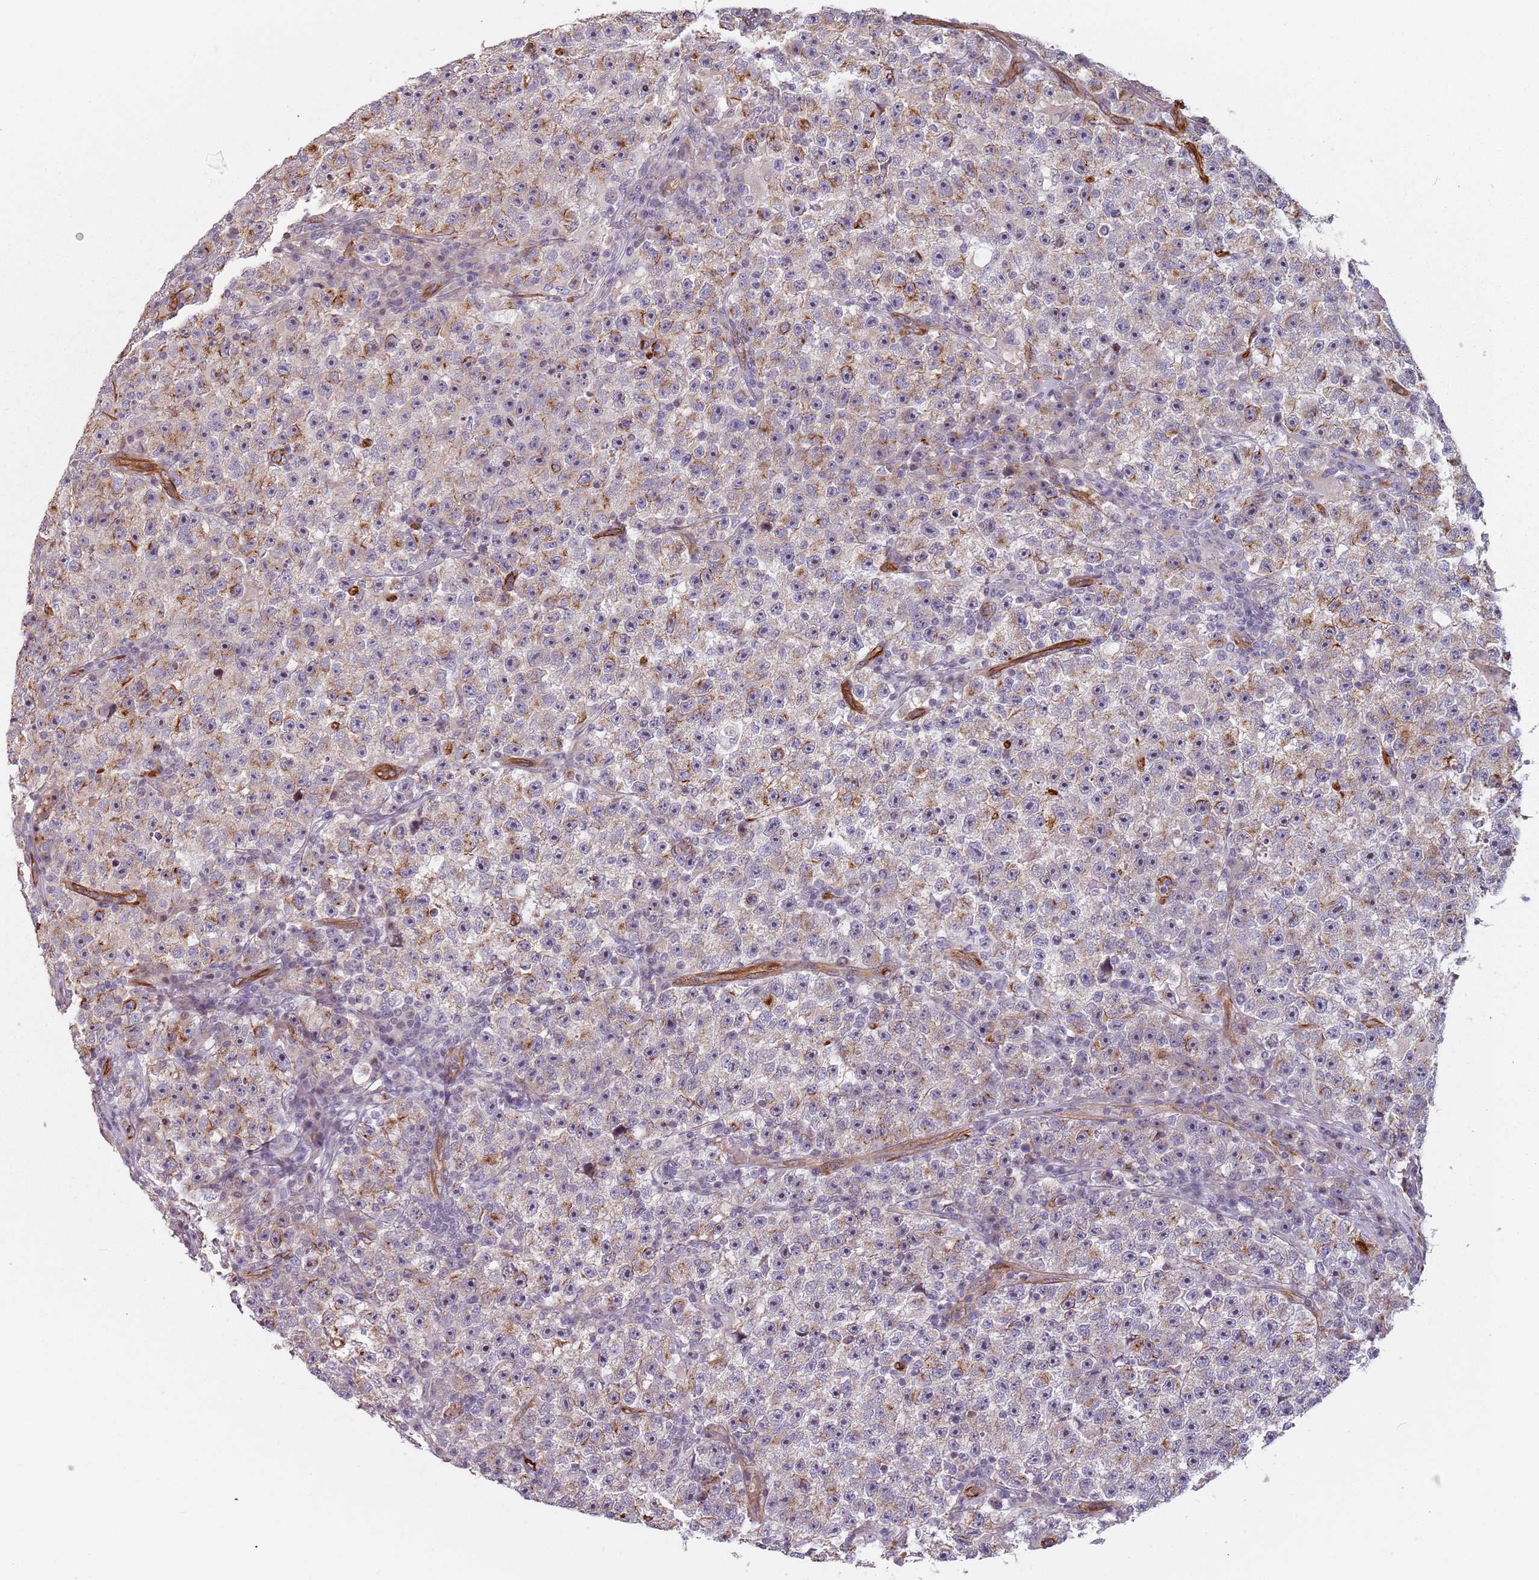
{"staining": {"intensity": "weak", "quantity": "25%-75%", "location": "cytoplasmic/membranous"}, "tissue": "testis cancer", "cell_type": "Tumor cells", "image_type": "cancer", "snomed": [{"axis": "morphology", "description": "Seminoma, NOS"}, {"axis": "topography", "description": "Testis"}], "caption": "A brown stain labels weak cytoplasmic/membranous staining of a protein in seminoma (testis) tumor cells. The protein is stained brown, and the nuclei are stained in blue (DAB (3,3'-diaminobenzidine) IHC with brightfield microscopy, high magnification).", "gene": "GAS2L3", "patient": {"sex": "male", "age": 22}}